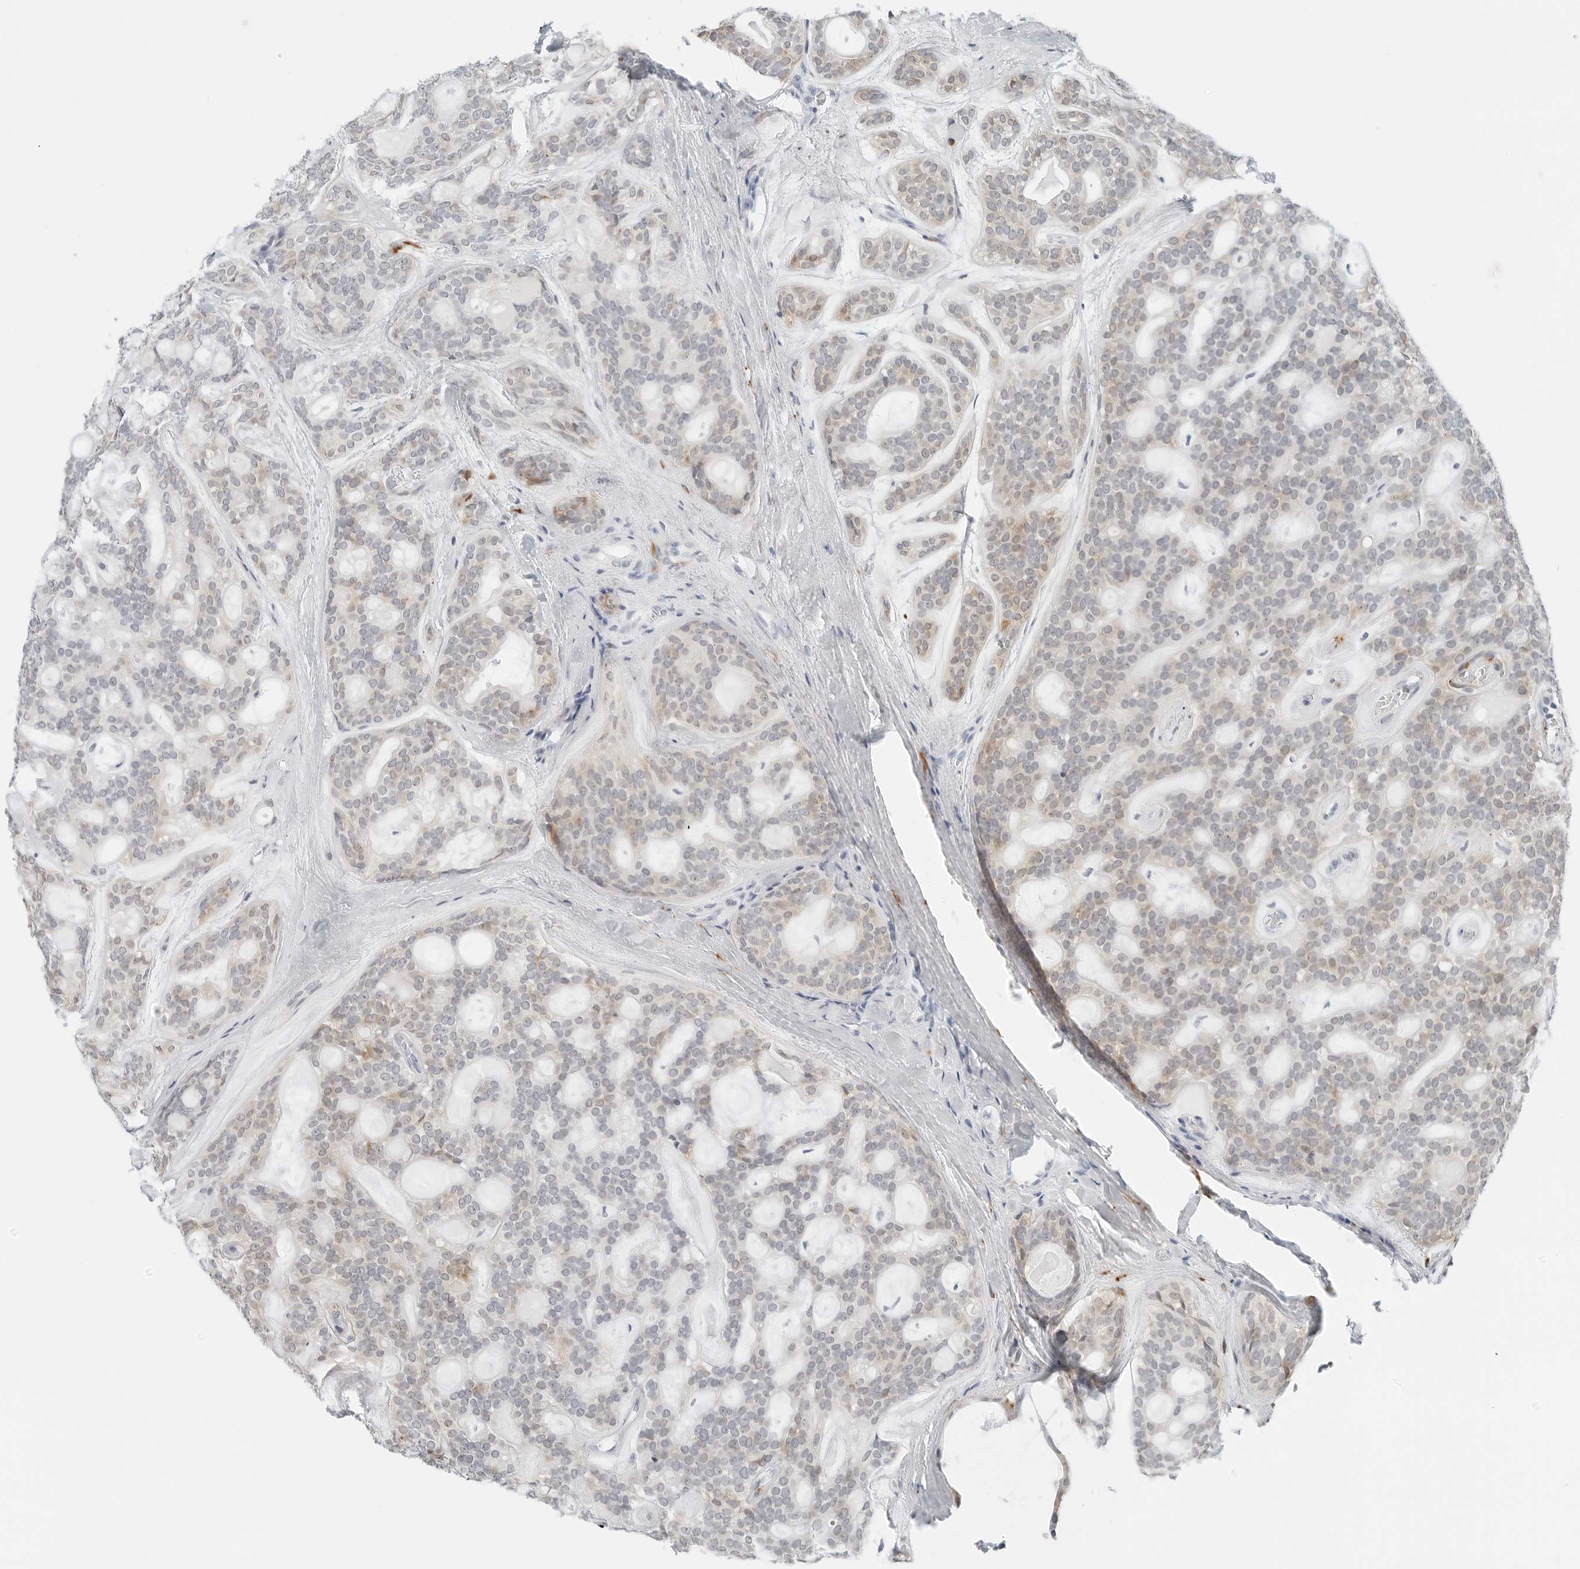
{"staining": {"intensity": "weak", "quantity": "25%-75%", "location": "cytoplasmic/membranous"}, "tissue": "head and neck cancer", "cell_type": "Tumor cells", "image_type": "cancer", "snomed": [{"axis": "morphology", "description": "Adenocarcinoma, NOS"}, {"axis": "topography", "description": "Head-Neck"}], "caption": "Immunohistochemical staining of head and neck cancer displays low levels of weak cytoplasmic/membranous expression in approximately 25%-75% of tumor cells.", "gene": "P4HA2", "patient": {"sex": "male", "age": 66}}